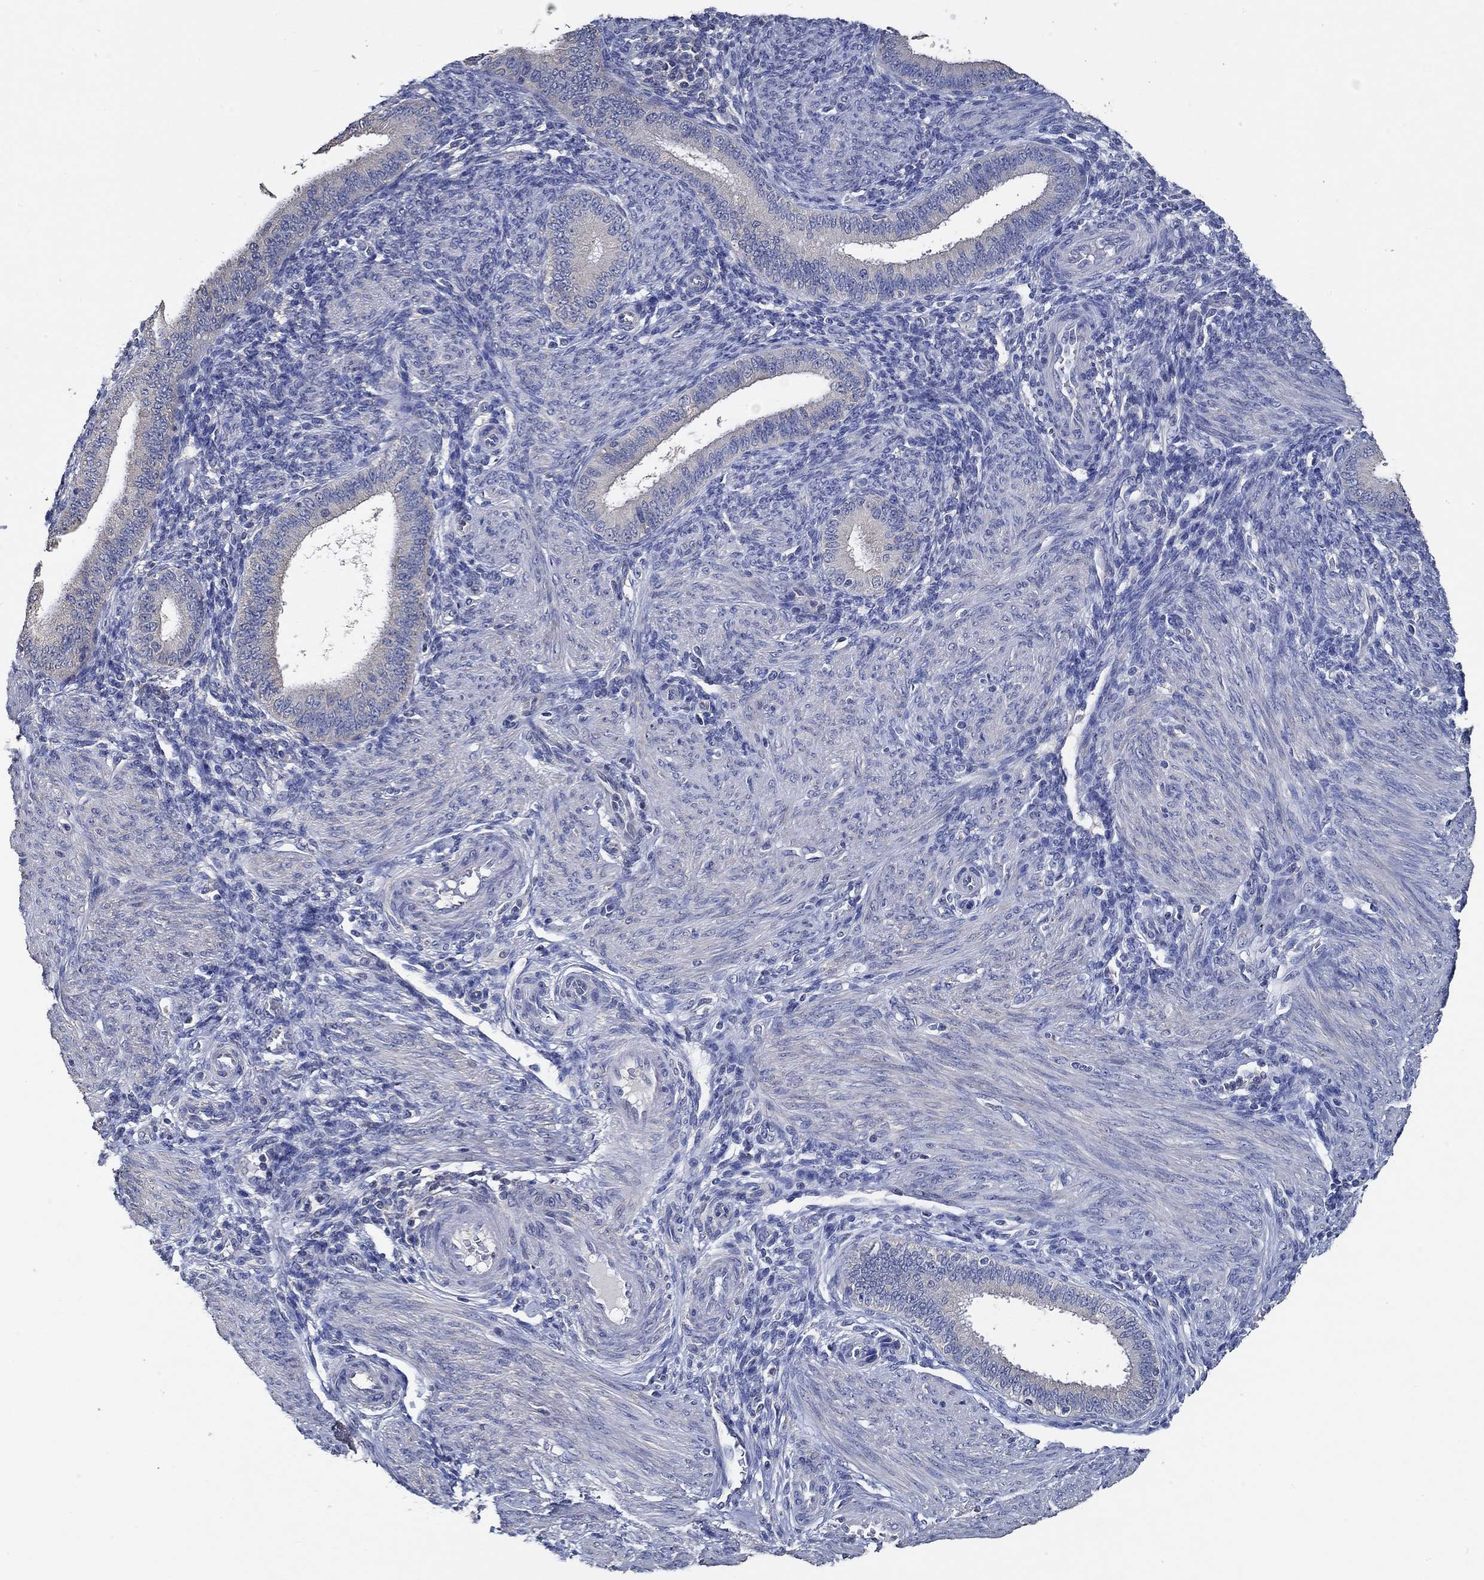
{"staining": {"intensity": "negative", "quantity": "none", "location": "none"}, "tissue": "endometrium", "cell_type": "Cells in endometrial stroma", "image_type": "normal", "snomed": [{"axis": "morphology", "description": "Normal tissue, NOS"}, {"axis": "topography", "description": "Endometrium"}], "caption": "The micrograph reveals no staining of cells in endometrial stroma in normal endometrium. Nuclei are stained in blue.", "gene": "DOCK3", "patient": {"sex": "female", "age": 39}}